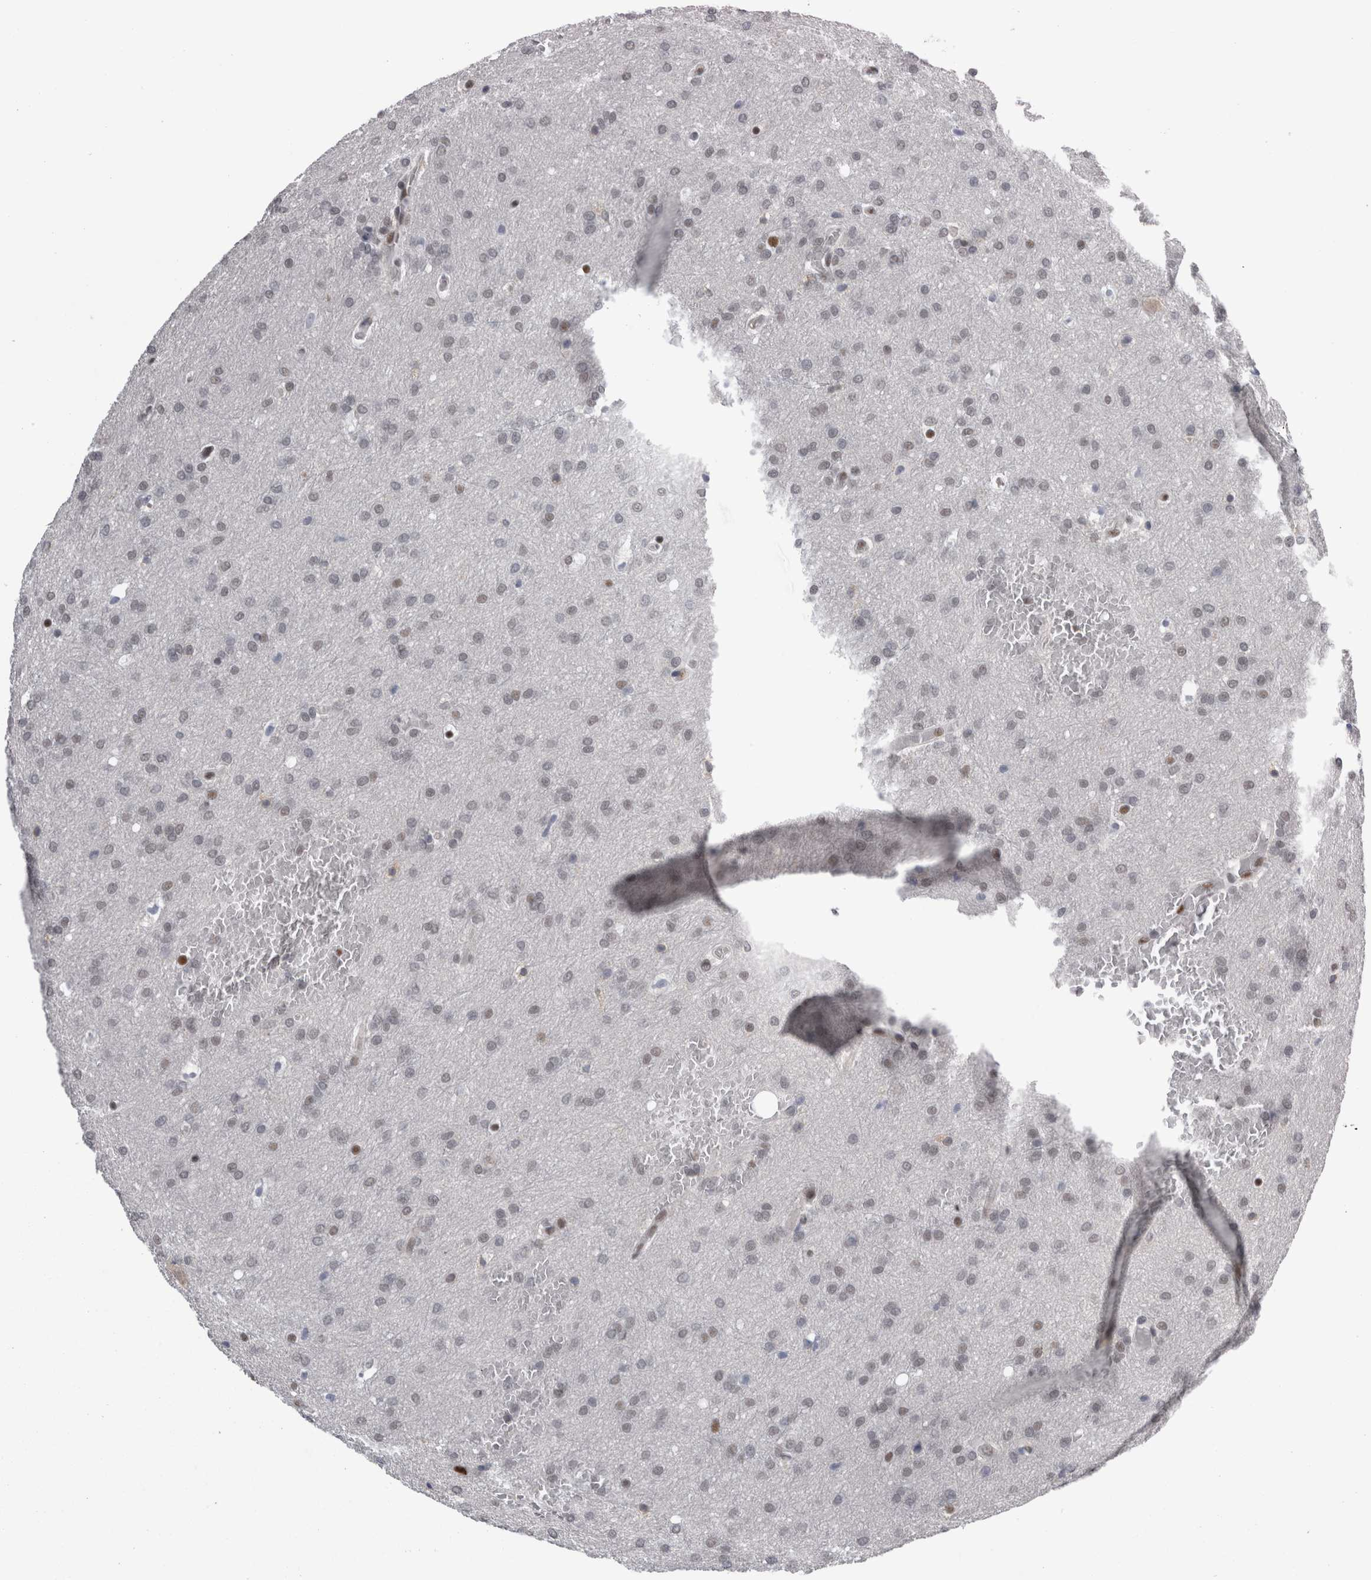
{"staining": {"intensity": "negative", "quantity": "none", "location": "none"}, "tissue": "glioma", "cell_type": "Tumor cells", "image_type": "cancer", "snomed": [{"axis": "morphology", "description": "Glioma, malignant, Low grade"}, {"axis": "topography", "description": "Brain"}], "caption": "Image shows no significant protein positivity in tumor cells of malignant glioma (low-grade). (Stains: DAB (3,3'-diaminobenzidine) immunohistochemistry with hematoxylin counter stain, Microscopy: brightfield microscopy at high magnification).", "gene": "C1orf54", "patient": {"sex": "female", "age": 37}}